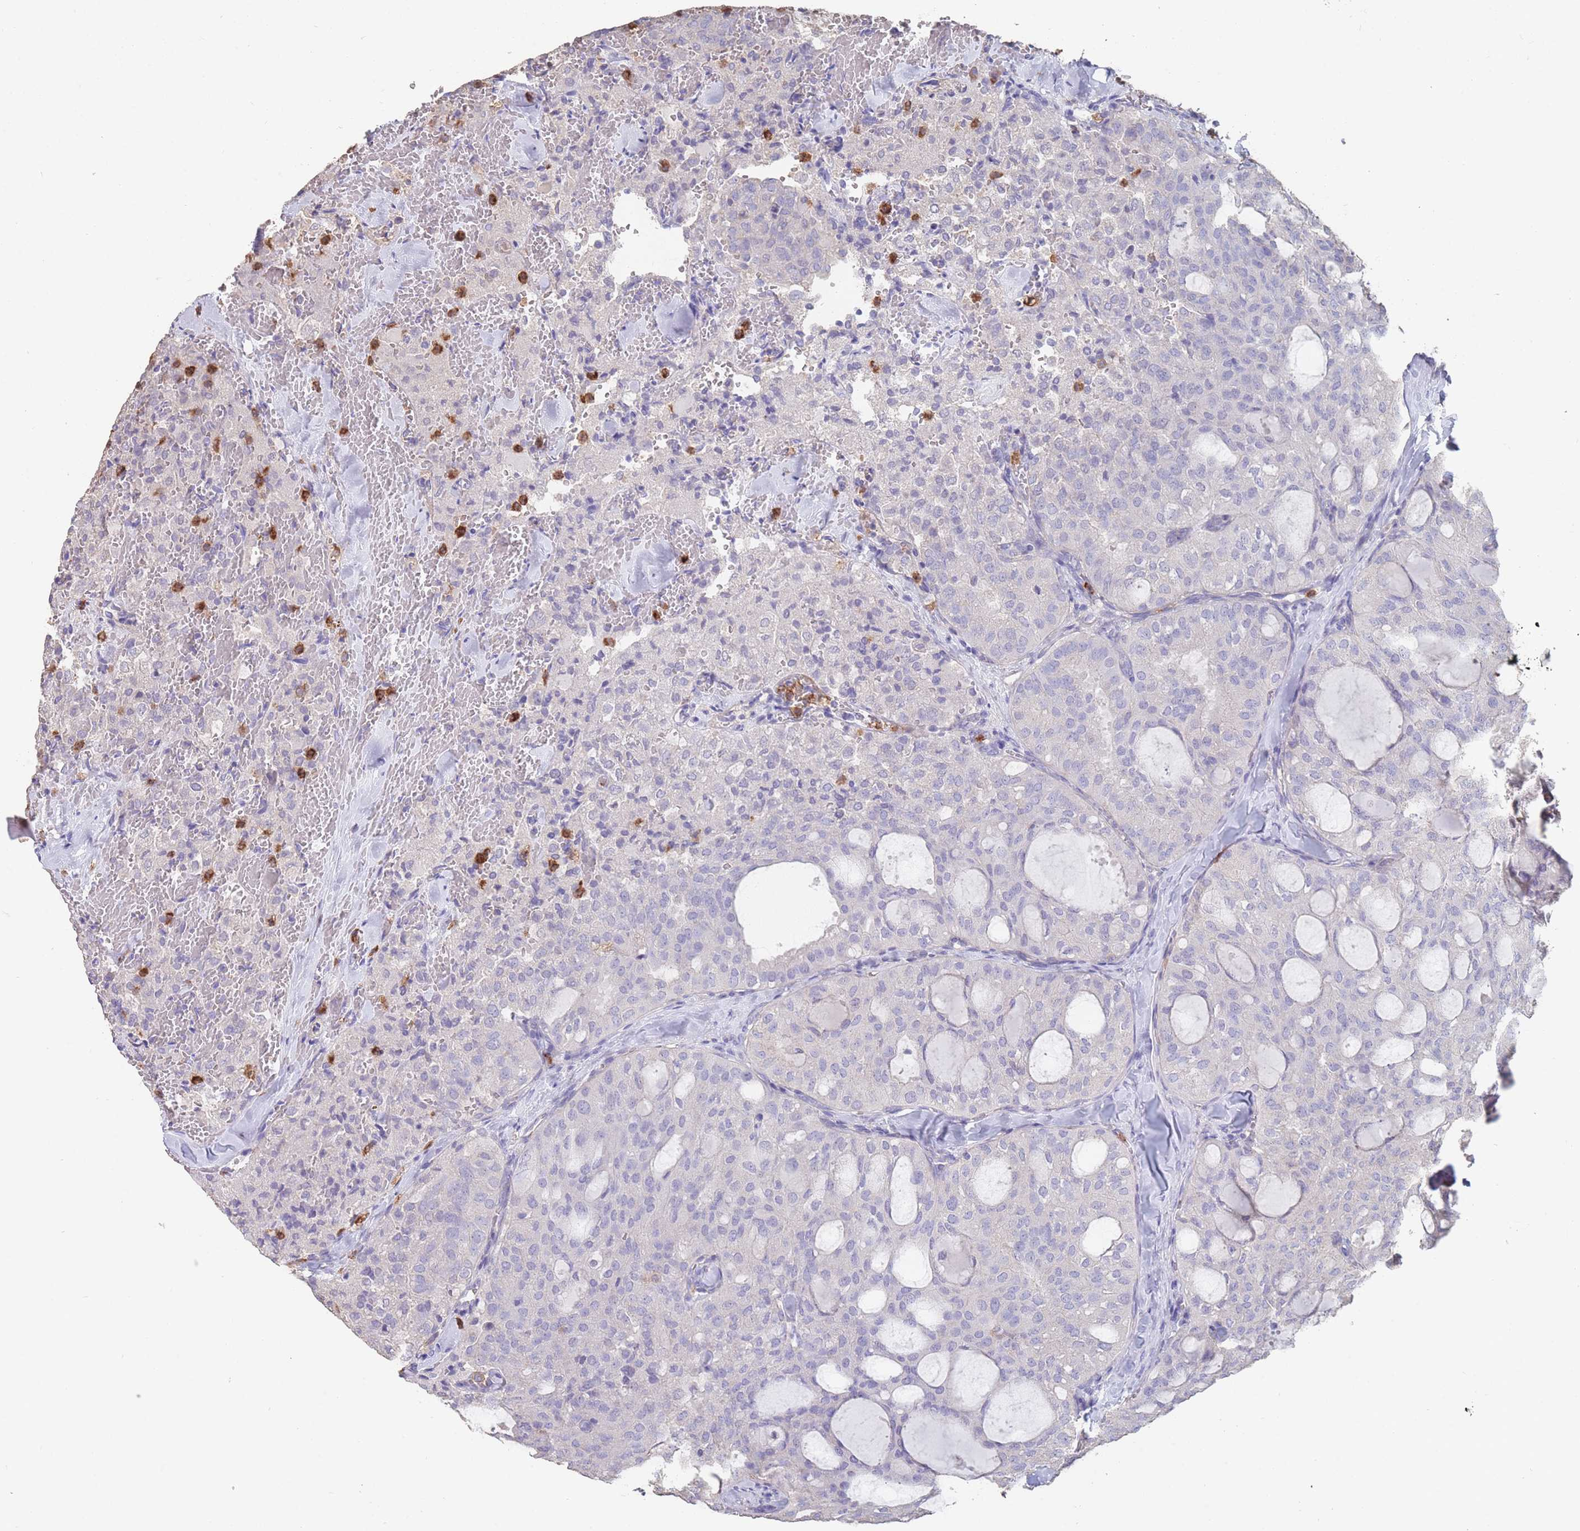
{"staining": {"intensity": "negative", "quantity": "none", "location": "none"}, "tissue": "thyroid cancer", "cell_type": "Tumor cells", "image_type": "cancer", "snomed": [{"axis": "morphology", "description": "Follicular adenoma carcinoma, NOS"}, {"axis": "topography", "description": "Thyroid gland"}], "caption": "Protein analysis of thyroid cancer reveals no significant staining in tumor cells.", "gene": "CLEC12A", "patient": {"sex": "male", "age": 75}}